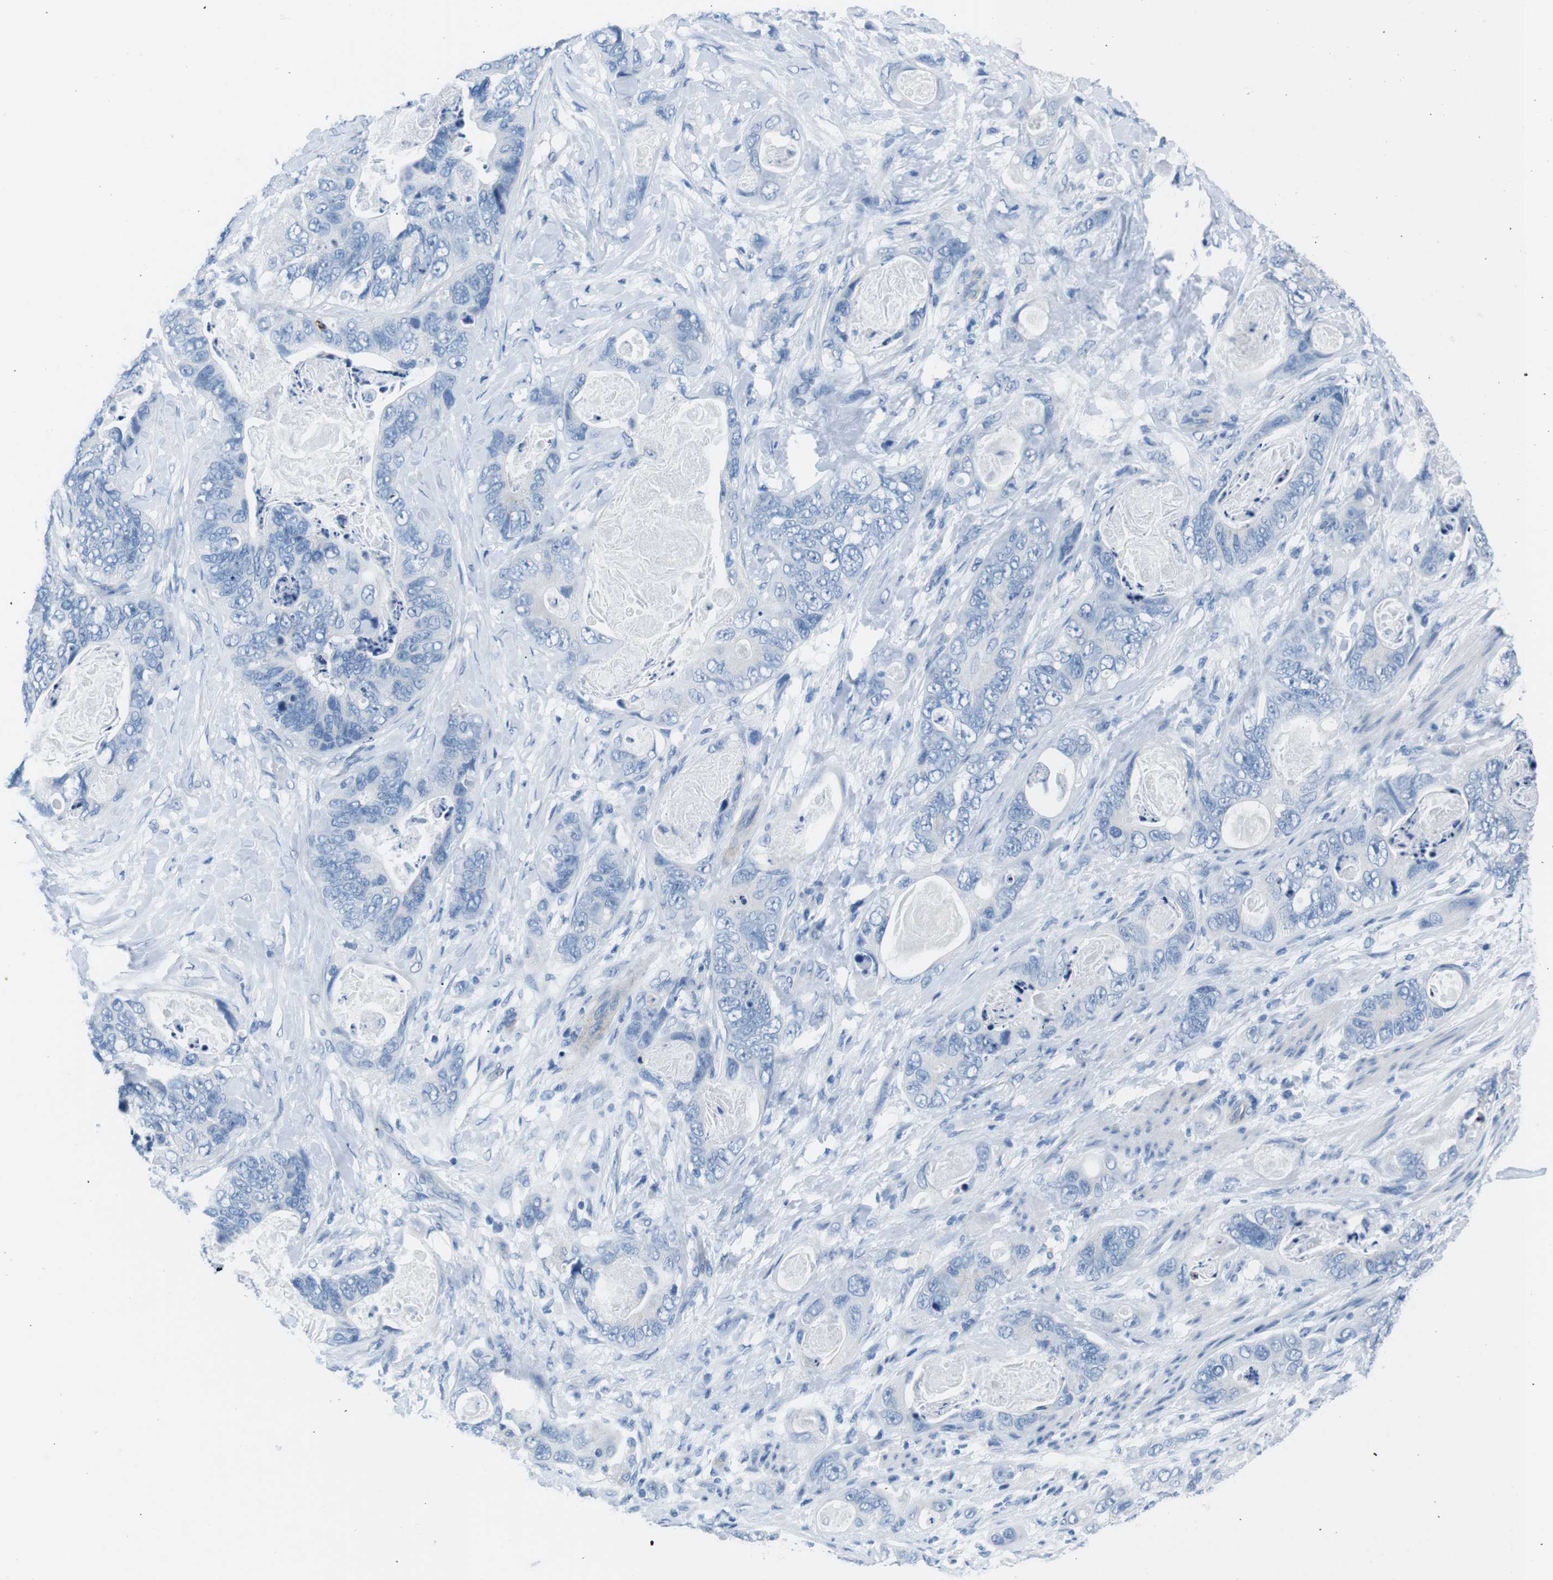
{"staining": {"intensity": "negative", "quantity": "none", "location": "none"}, "tissue": "stomach cancer", "cell_type": "Tumor cells", "image_type": "cancer", "snomed": [{"axis": "morphology", "description": "Adenocarcinoma, NOS"}, {"axis": "topography", "description": "Stomach"}], "caption": "High power microscopy image of an immunohistochemistry (IHC) image of stomach adenocarcinoma, revealing no significant positivity in tumor cells. (DAB (3,3'-diaminobenzidine) immunohistochemistry (IHC) with hematoxylin counter stain).", "gene": "MUC2", "patient": {"sex": "female", "age": 89}}